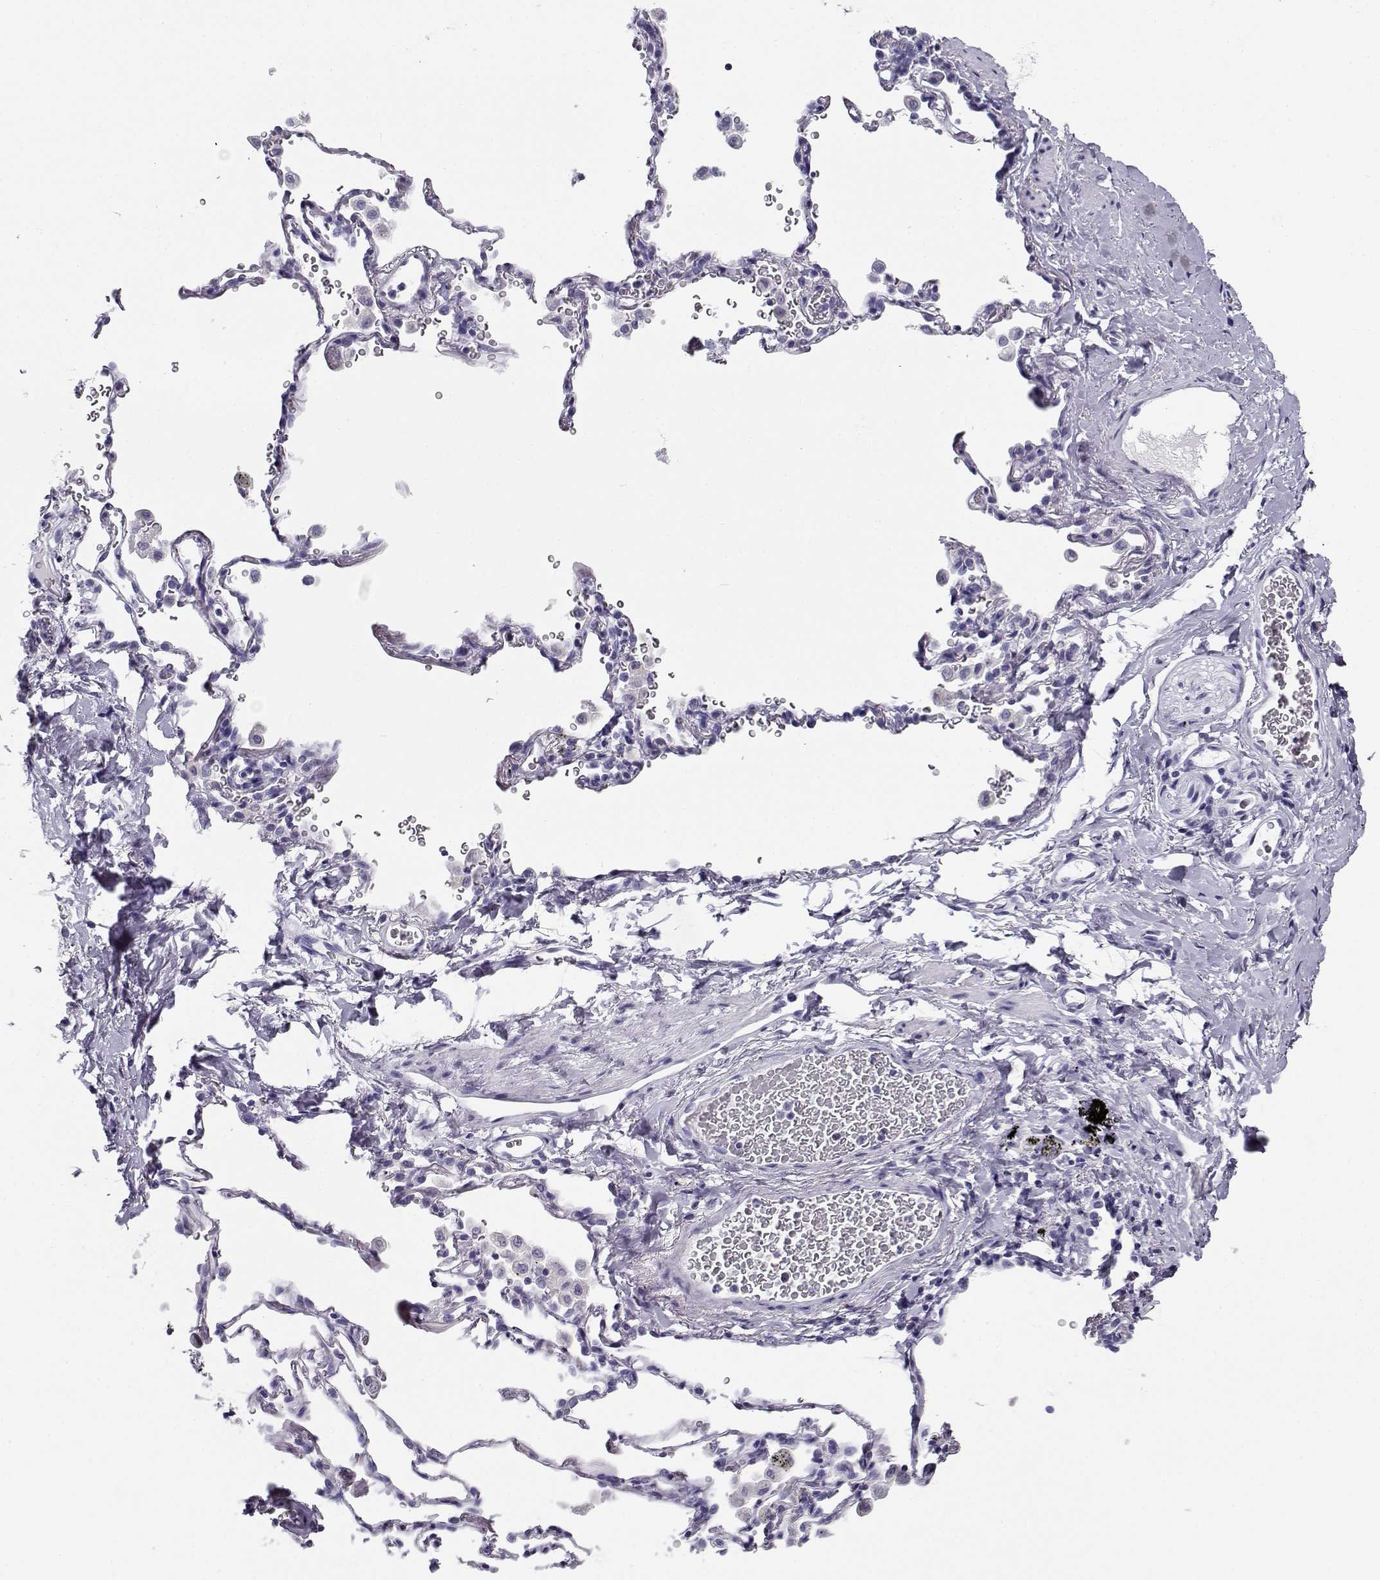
{"staining": {"intensity": "negative", "quantity": "none", "location": "none"}, "tissue": "soft tissue", "cell_type": "Chondrocytes", "image_type": "normal", "snomed": [{"axis": "morphology", "description": "Normal tissue, NOS"}, {"axis": "morphology", "description": "Adenocarcinoma, NOS"}, {"axis": "topography", "description": "Cartilage tissue"}, {"axis": "topography", "description": "Lung"}], "caption": "Human soft tissue stained for a protein using IHC shows no expression in chondrocytes.", "gene": "CABS1", "patient": {"sex": "male", "age": 59}}